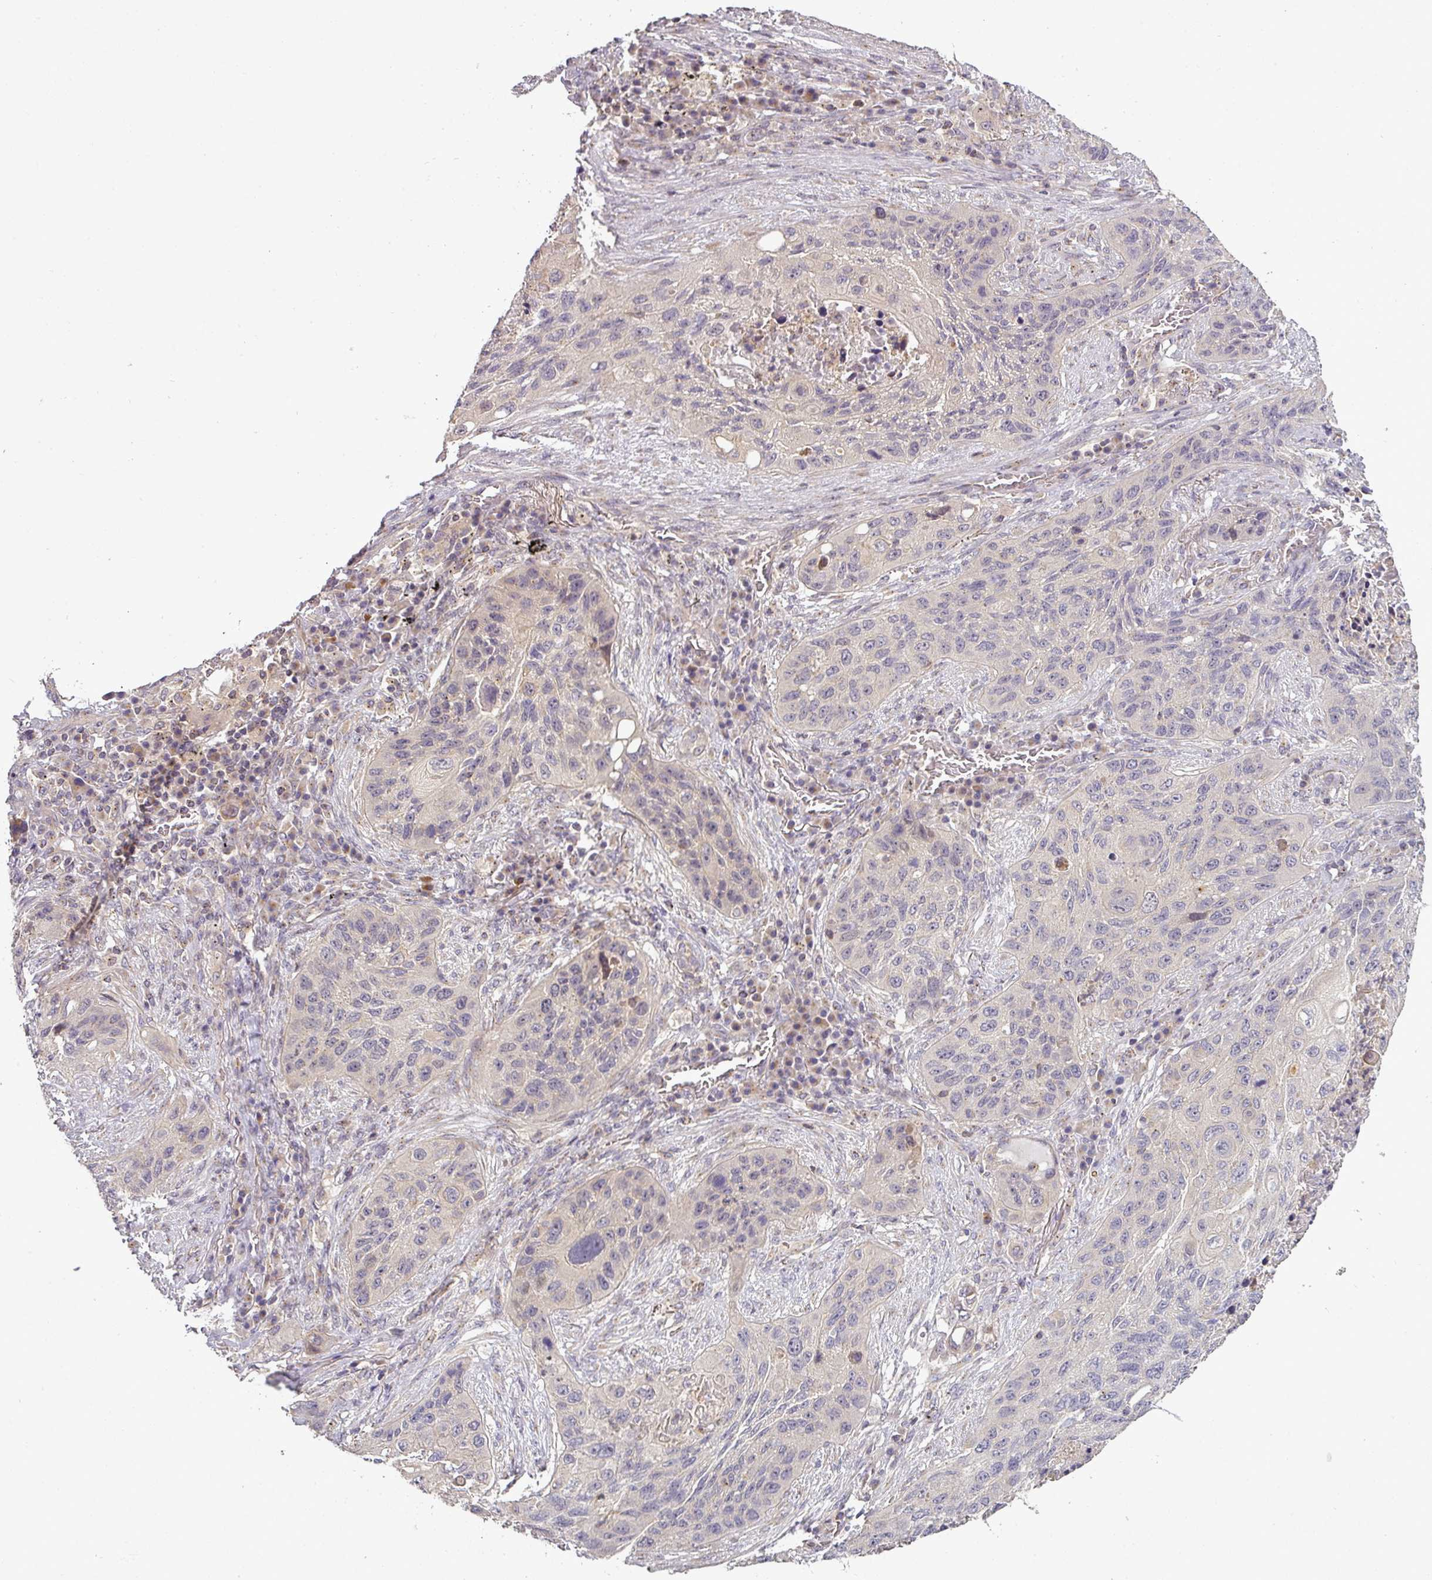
{"staining": {"intensity": "negative", "quantity": "none", "location": "none"}, "tissue": "lung cancer", "cell_type": "Tumor cells", "image_type": "cancer", "snomed": [{"axis": "morphology", "description": "Squamous cell carcinoma, NOS"}, {"axis": "topography", "description": "Lung"}], "caption": "IHC micrograph of neoplastic tissue: lung squamous cell carcinoma stained with DAB reveals no significant protein staining in tumor cells.", "gene": "NIN", "patient": {"sex": "female", "age": 63}}